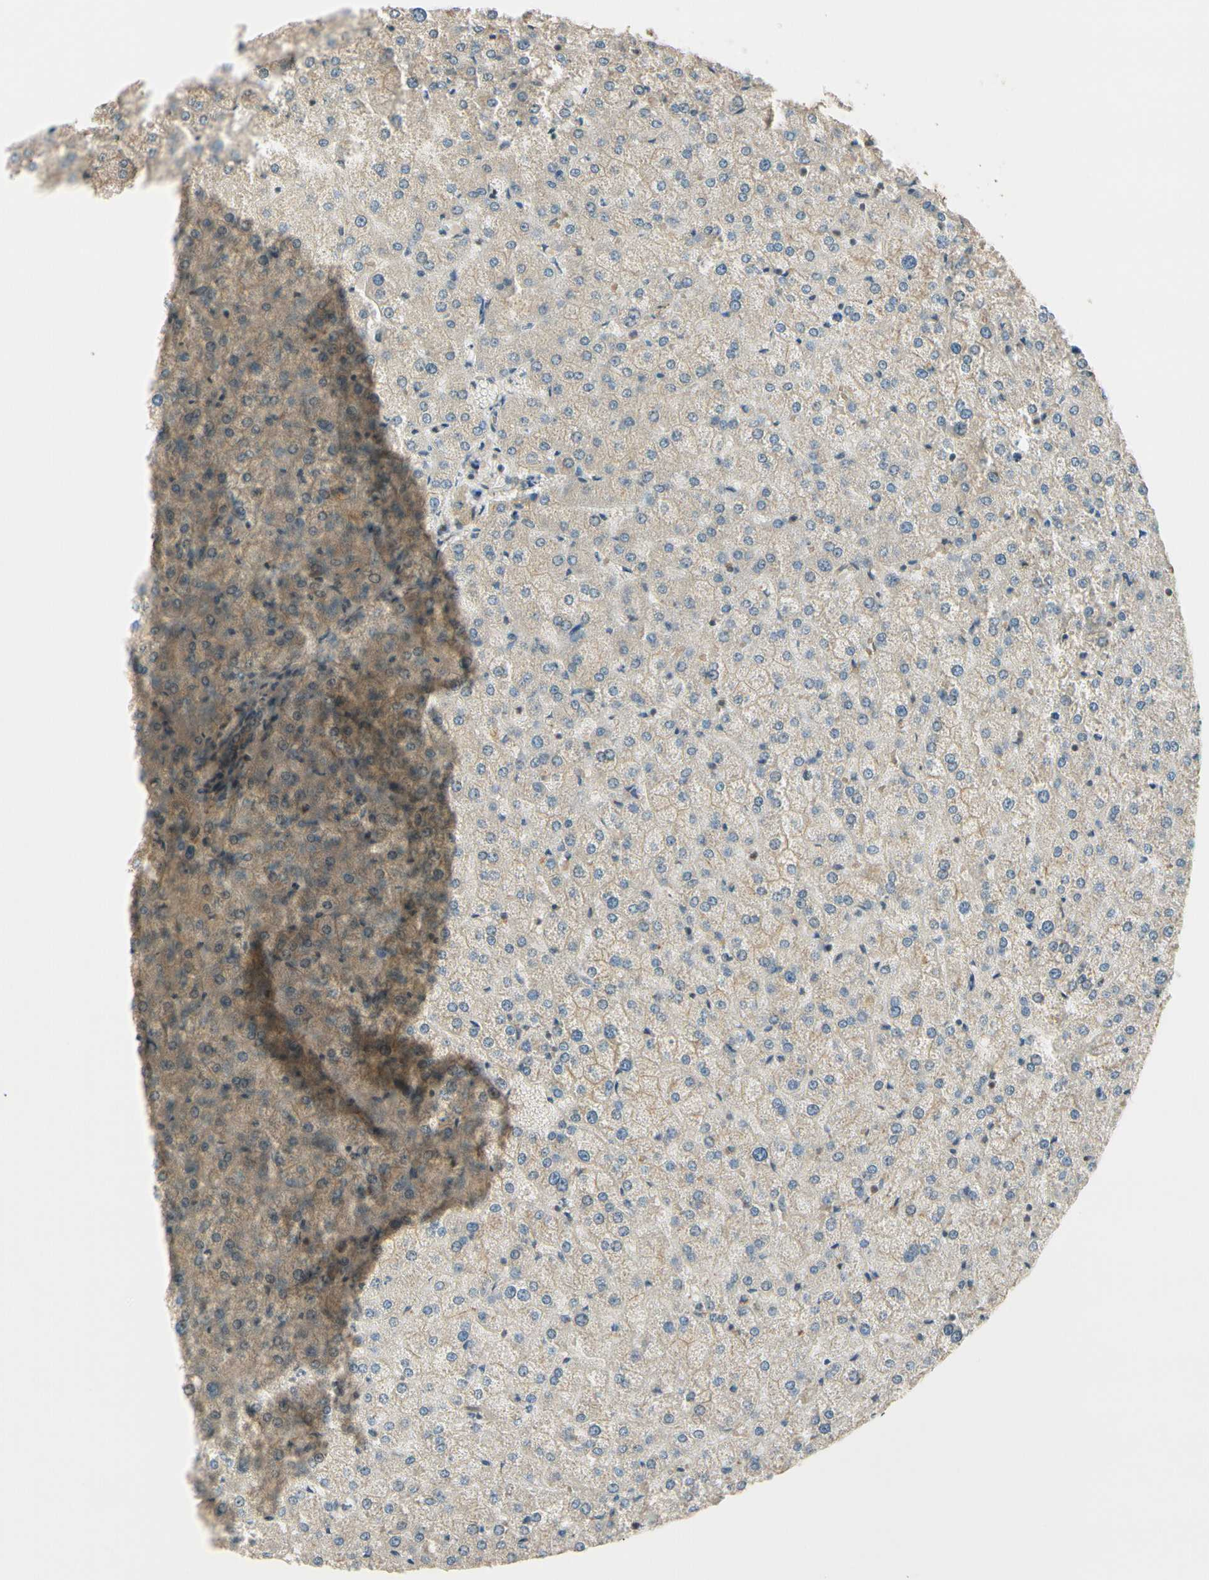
{"staining": {"intensity": "negative", "quantity": "none", "location": "none"}, "tissue": "liver", "cell_type": "Cholangiocytes", "image_type": "normal", "snomed": [{"axis": "morphology", "description": "Normal tissue, NOS"}, {"axis": "topography", "description": "Liver"}], "caption": "Immunohistochemistry (IHC) photomicrograph of unremarkable liver stained for a protein (brown), which reveals no staining in cholangiocytes.", "gene": "MCPH1", "patient": {"sex": "female", "age": 32}}